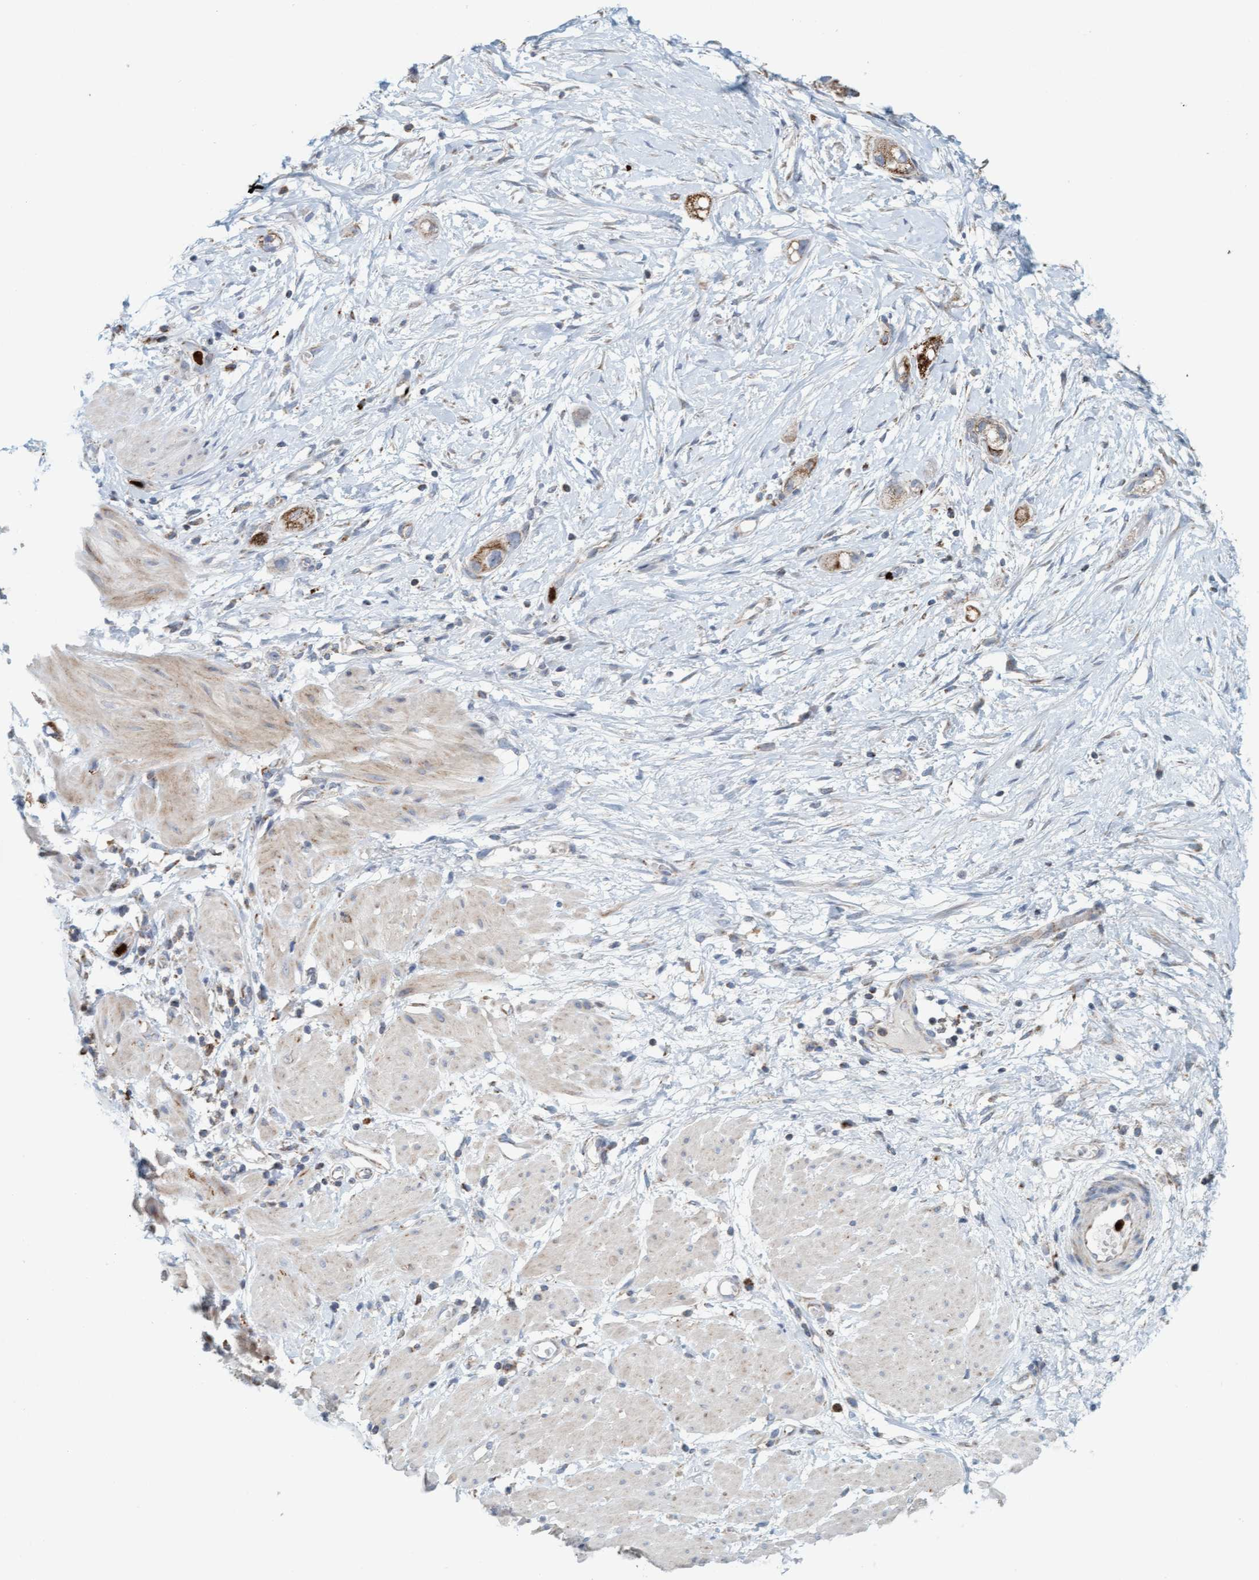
{"staining": {"intensity": "moderate", "quantity": ">75%", "location": "cytoplasmic/membranous"}, "tissue": "stomach cancer", "cell_type": "Tumor cells", "image_type": "cancer", "snomed": [{"axis": "morphology", "description": "Adenocarcinoma, NOS"}, {"axis": "topography", "description": "Stomach"}, {"axis": "topography", "description": "Stomach, lower"}], "caption": "IHC (DAB (3,3'-diaminobenzidine)) staining of human stomach cancer displays moderate cytoplasmic/membranous protein expression in about >75% of tumor cells. (Brightfield microscopy of DAB IHC at high magnification).", "gene": "B9D1", "patient": {"sex": "female", "age": 48}}